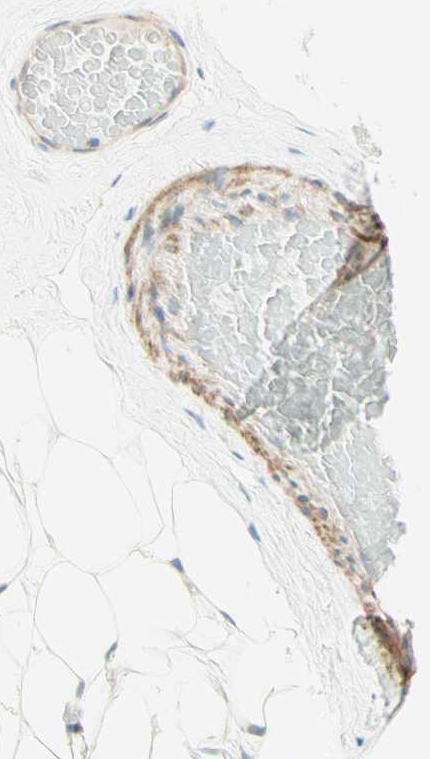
{"staining": {"intensity": "negative", "quantity": "none", "location": "none"}, "tissue": "breast", "cell_type": "Adipocytes", "image_type": "normal", "snomed": [{"axis": "morphology", "description": "Normal tissue, NOS"}, {"axis": "topography", "description": "Breast"}], "caption": "Photomicrograph shows no protein expression in adipocytes of benign breast. (DAB (3,3'-diaminobenzidine) immunohistochemistry, high magnification).", "gene": "PROM1", "patient": {"sex": "female", "age": 75}}